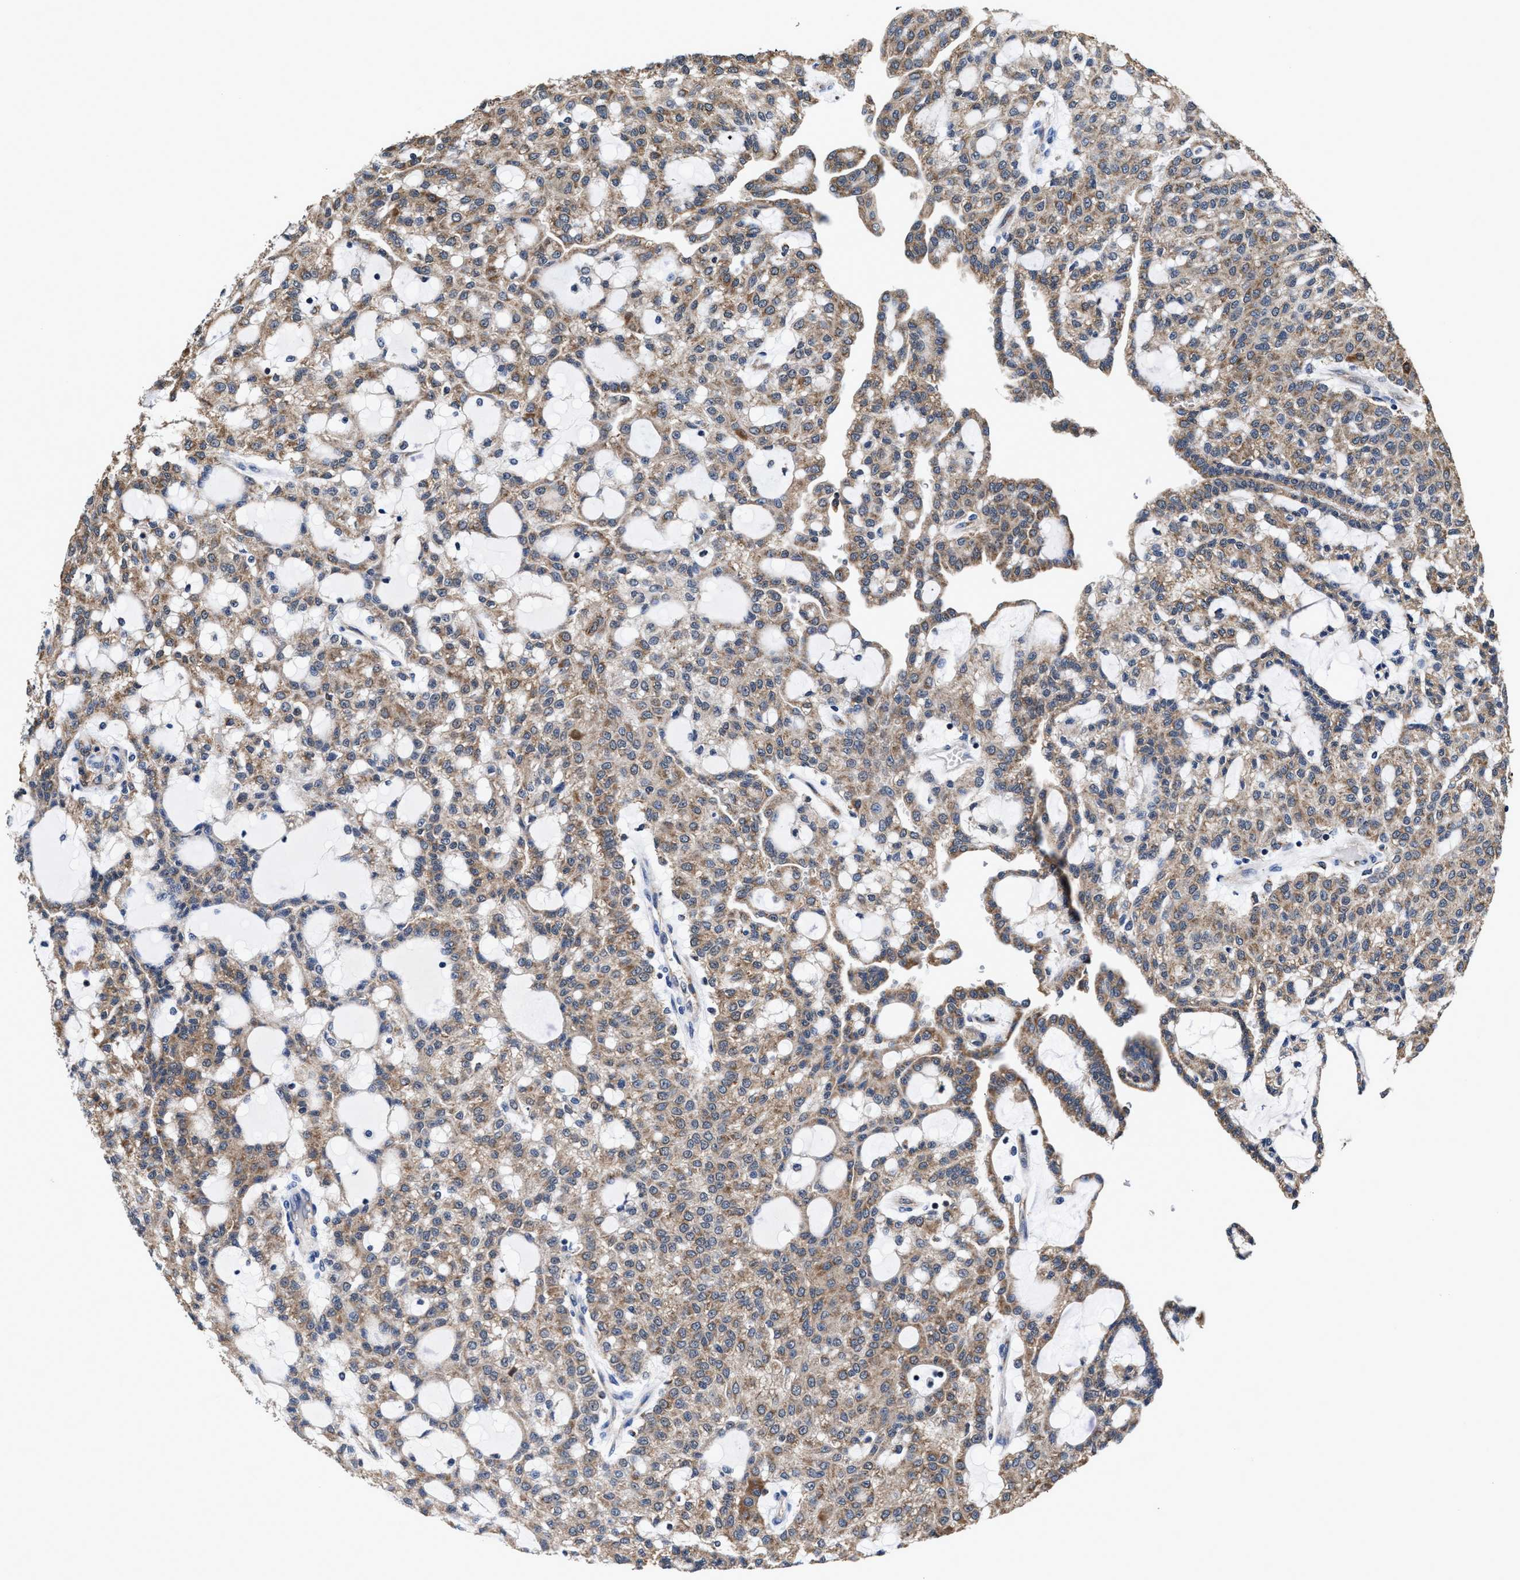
{"staining": {"intensity": "moderate", "quantity": ">75%", "location": "cytoplasmic/membranous"}, "tissue": "renal cancer", "cell_type": "Tumor cells", "image_type": "cancer", "snomed": [{"axis": "morphology", "description": "Adenocarcinoma, NOS"}, {"axis": "topography", "description": "Kidney"}], "caption": "Immunohistochemical staining of adenocarcinoma (renal) displays medium levels of moderate cytoplasmic/membranous protein positivity in approximately >75% of tumor cells. (Stains: DAB (3,3'-diaminobenzidine) in brown, nuclei in blue, Microscopy: brightfield microscopy at high magnification).", "gene": "ACLY", "patient": {"sex": "male", "age": 63}}